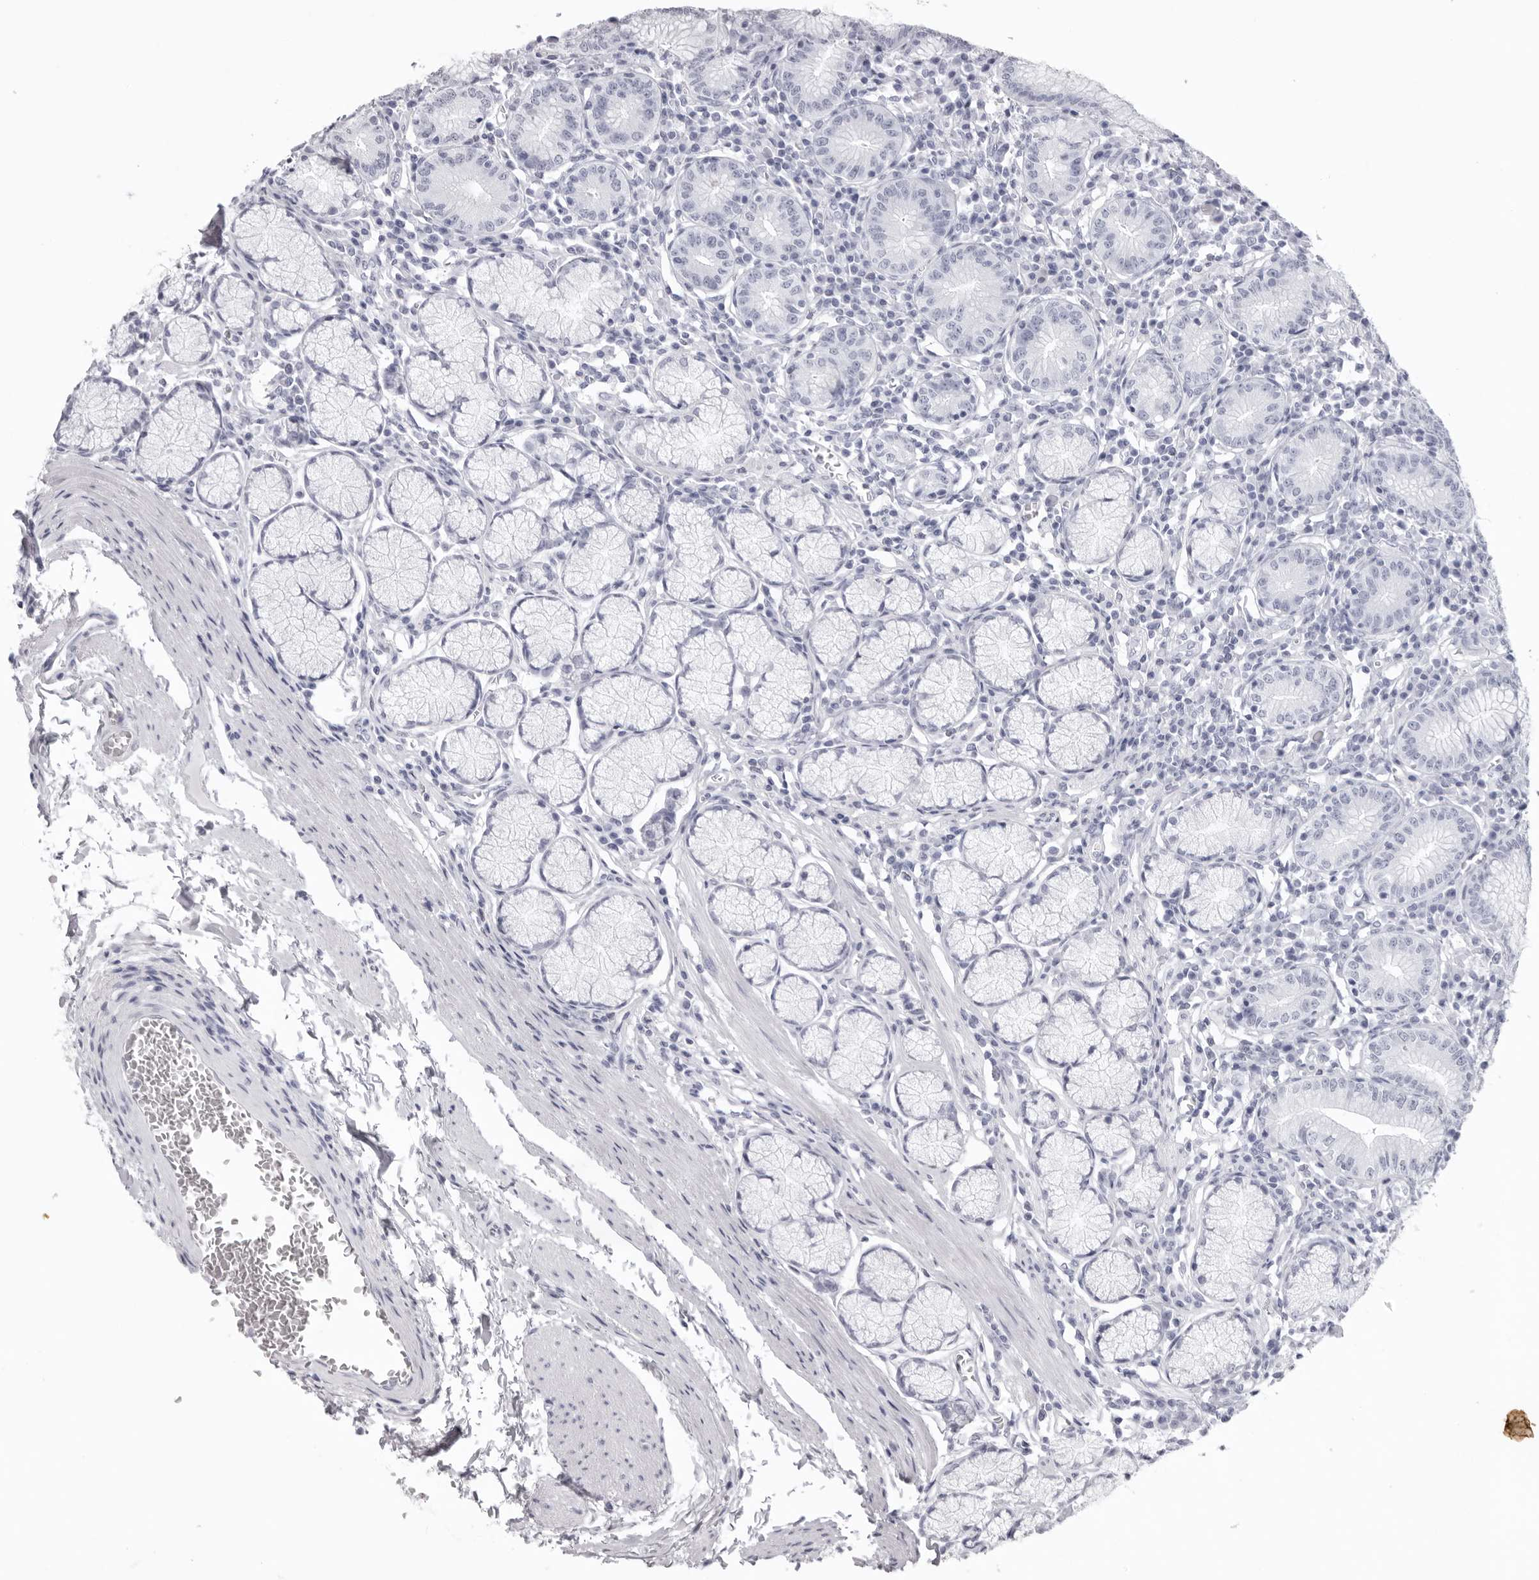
{"staining": {"intensity": "negative", "quantity": "none", "location": "none"}, "tissue": "stomach", "cell_type": "Glandular cells", "image_type": "normal", "snomed": [{"axis": "morphology", "description": "Normal tissue, NOS"}, {"axis": "topography", "description": "Stomach"}], "caption": "A high-resolution histopathology image shows IHC staining of benign stomach, which reveals no significant expression in glandular cells. (Brightfield microscopy of DAB immunohistochemistry (IHC) at high magnification).", "gene": "KLK9", "patient": {"sex": "male", "age": 55}}